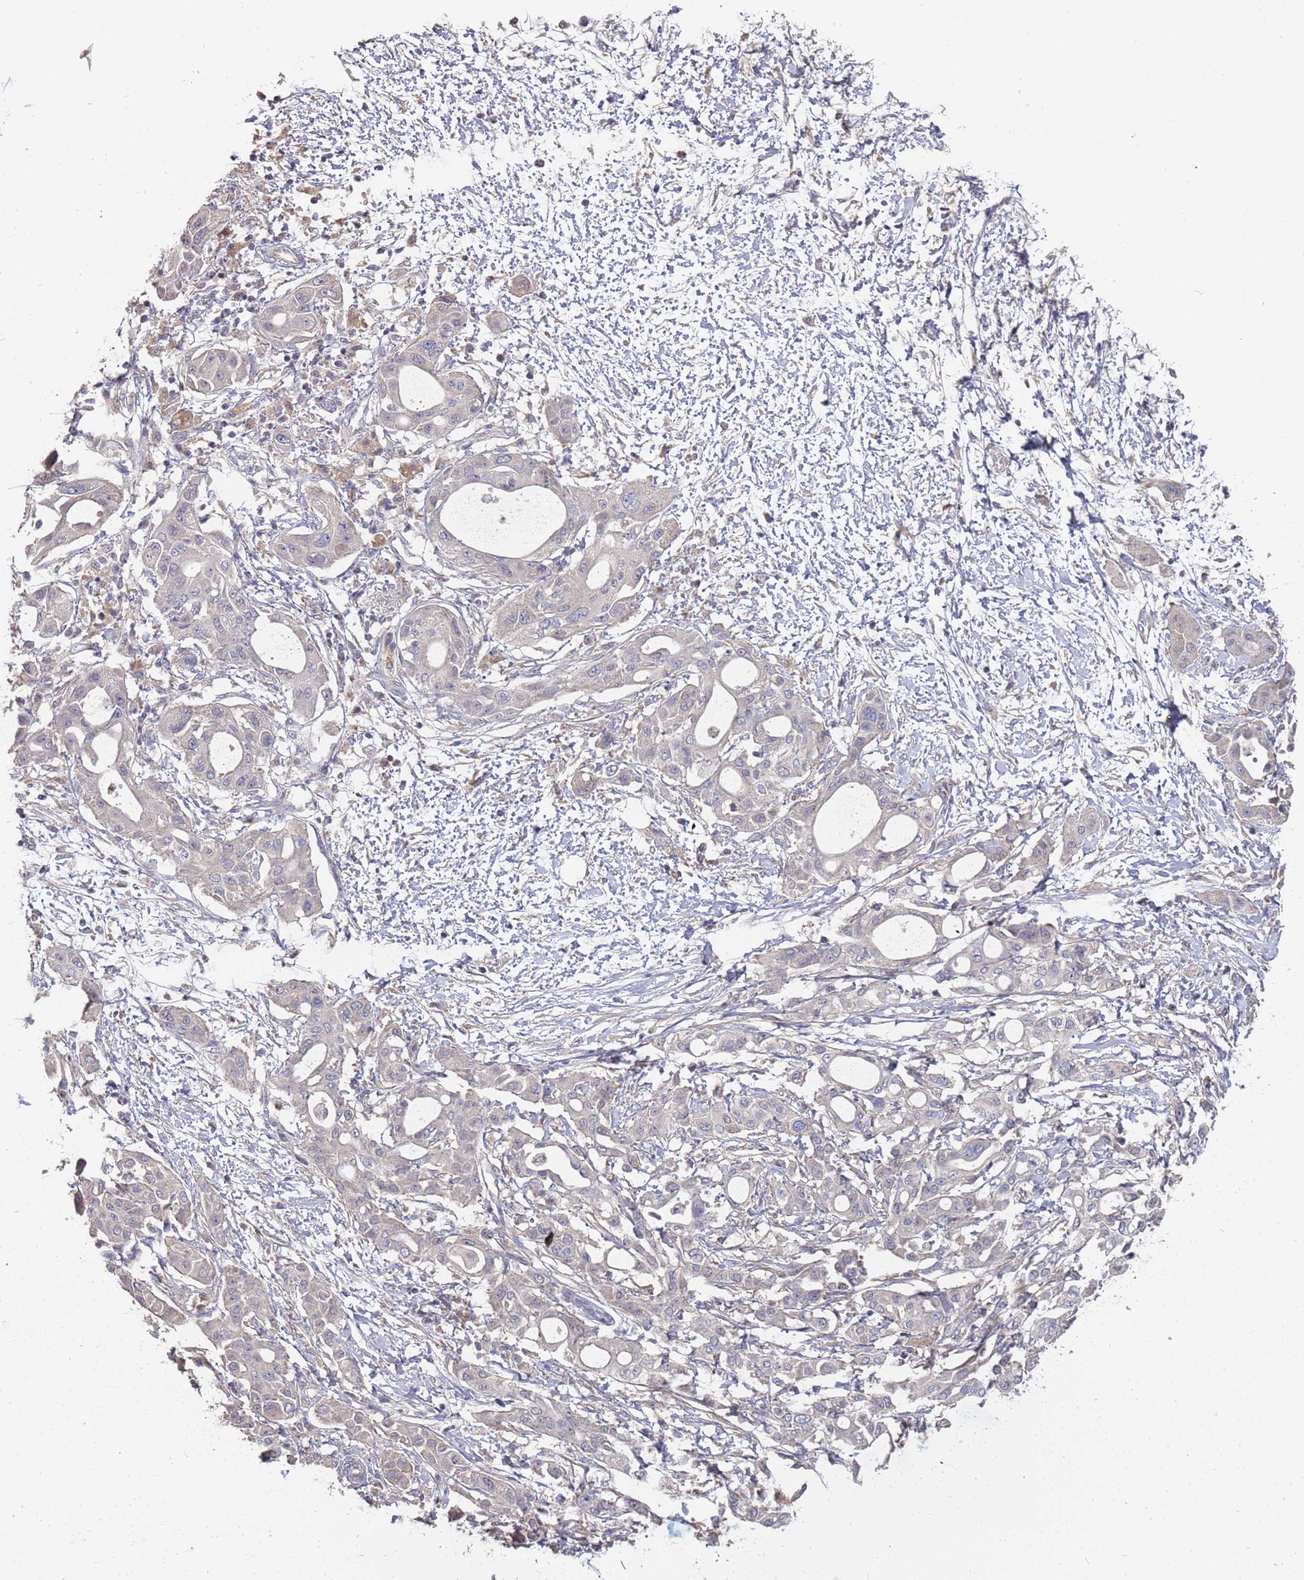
{"staining": {"intensity": "negative", "quantity": "none", "location": "none"}, "tissue": "pancreatic cancer", "cell_type": "Tumor cells", "image_type": "cancer", "snomed": [{"axis": "morphology", "description": "Adenocarcinoma, NOS"}, {"axis": "topography", "description": "Pancreas"}], "caption": "A histopathology image of adenocarcinoma (pancreatic) stained for a protein reveals no brown staining in tumor cells.", "gene": "TCEANC2", "patient": {"sex": "male", "age": 68}}